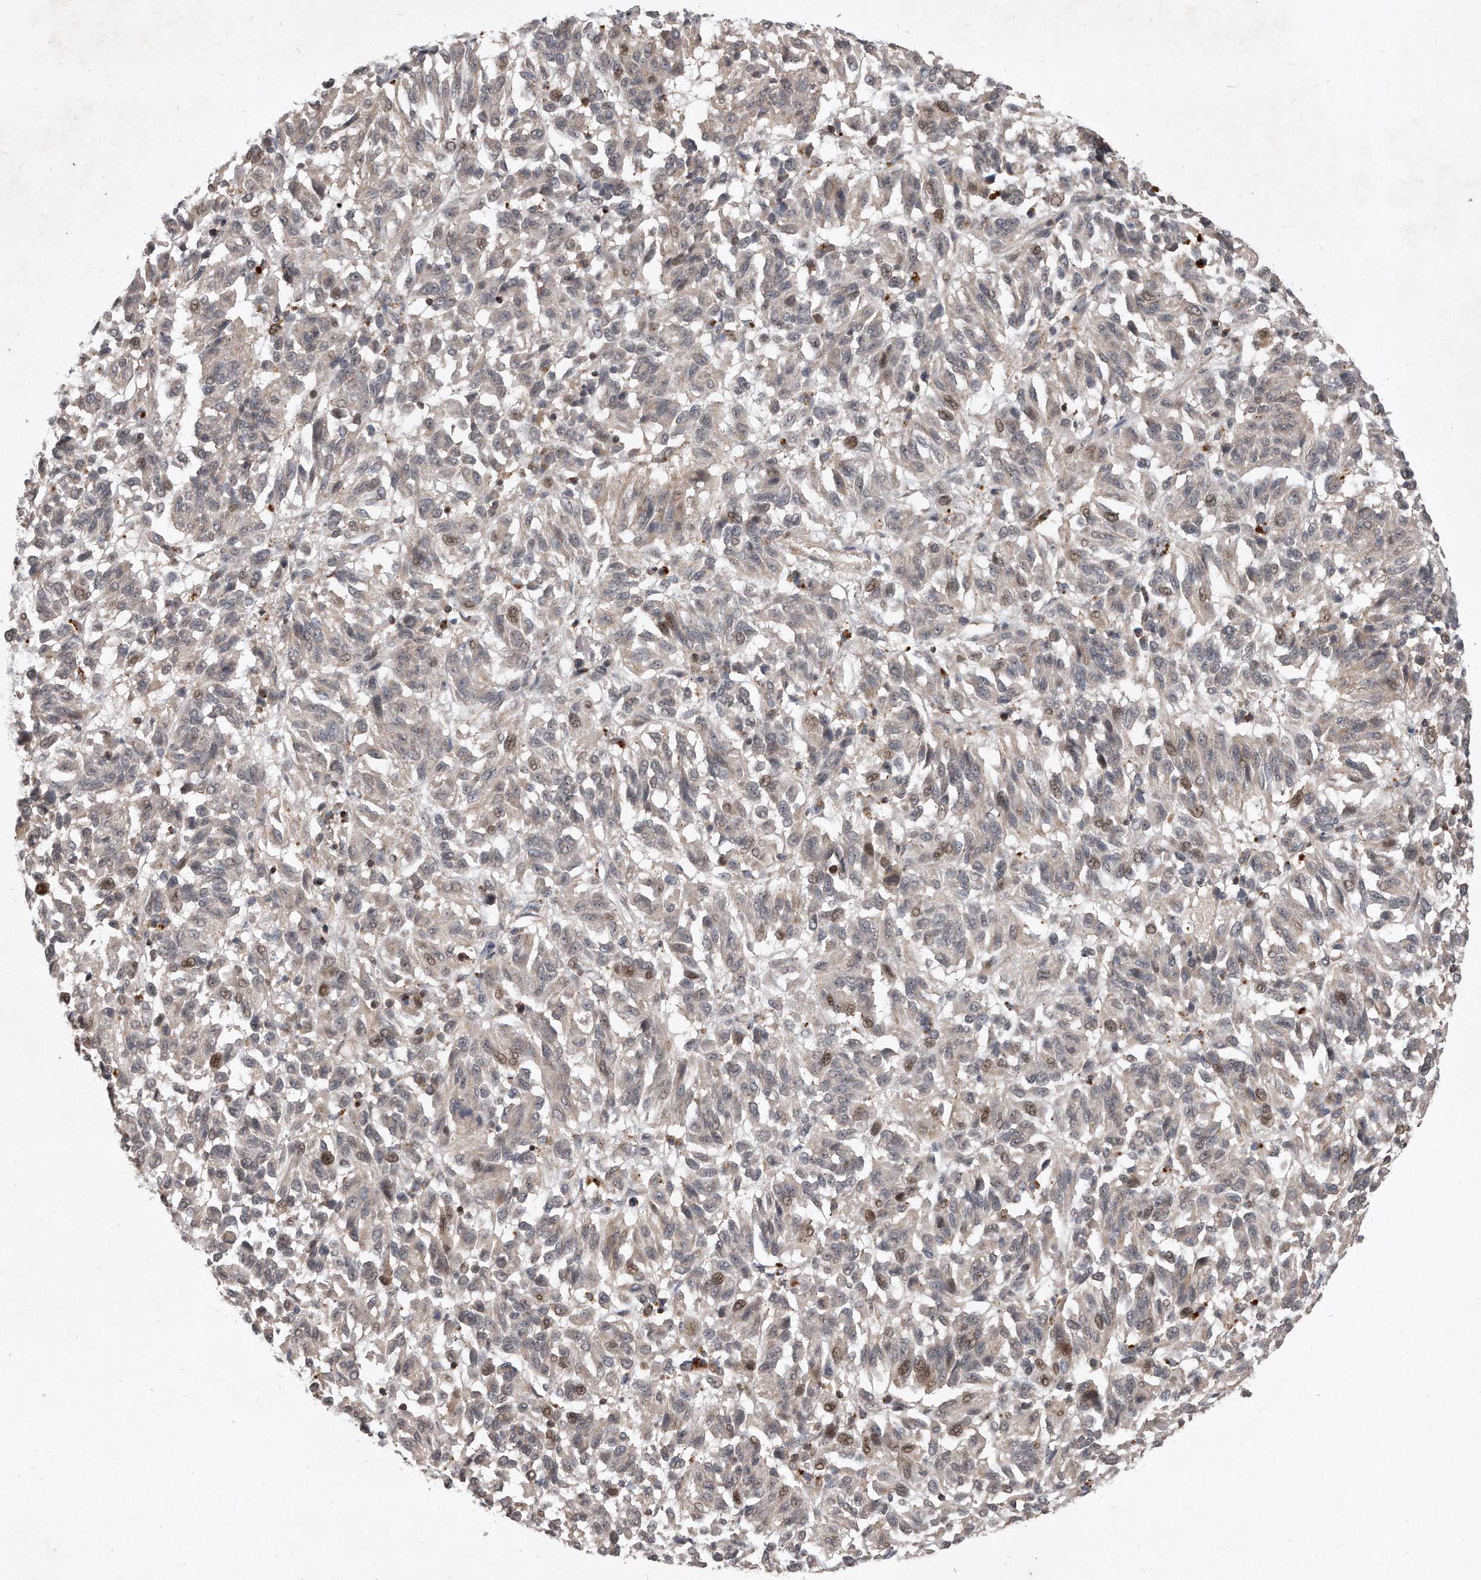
{"staining": {"intensity": "moderate", "quantity": "<25%", "location": "nuclear"}, "tissue": "melanoma", "cell_type": "Tumor cells", "image_type": "cancer", "snomed": [{"axis": "morphology", "description": "Malignant melanoma, Metastatic site"}, {"axis": "topography", "description": "Lung"}], "caption": "A brown stain labels moderate nuclear staining of a protein in human melanoma tumor cells. The protein of interest is stained brown, and the nuclei are stained in blue (DAB IHC with brightfield microscopy, high magnification).", "gene": "PGBD2", "patient": {"sex": "male", "age": 64}}